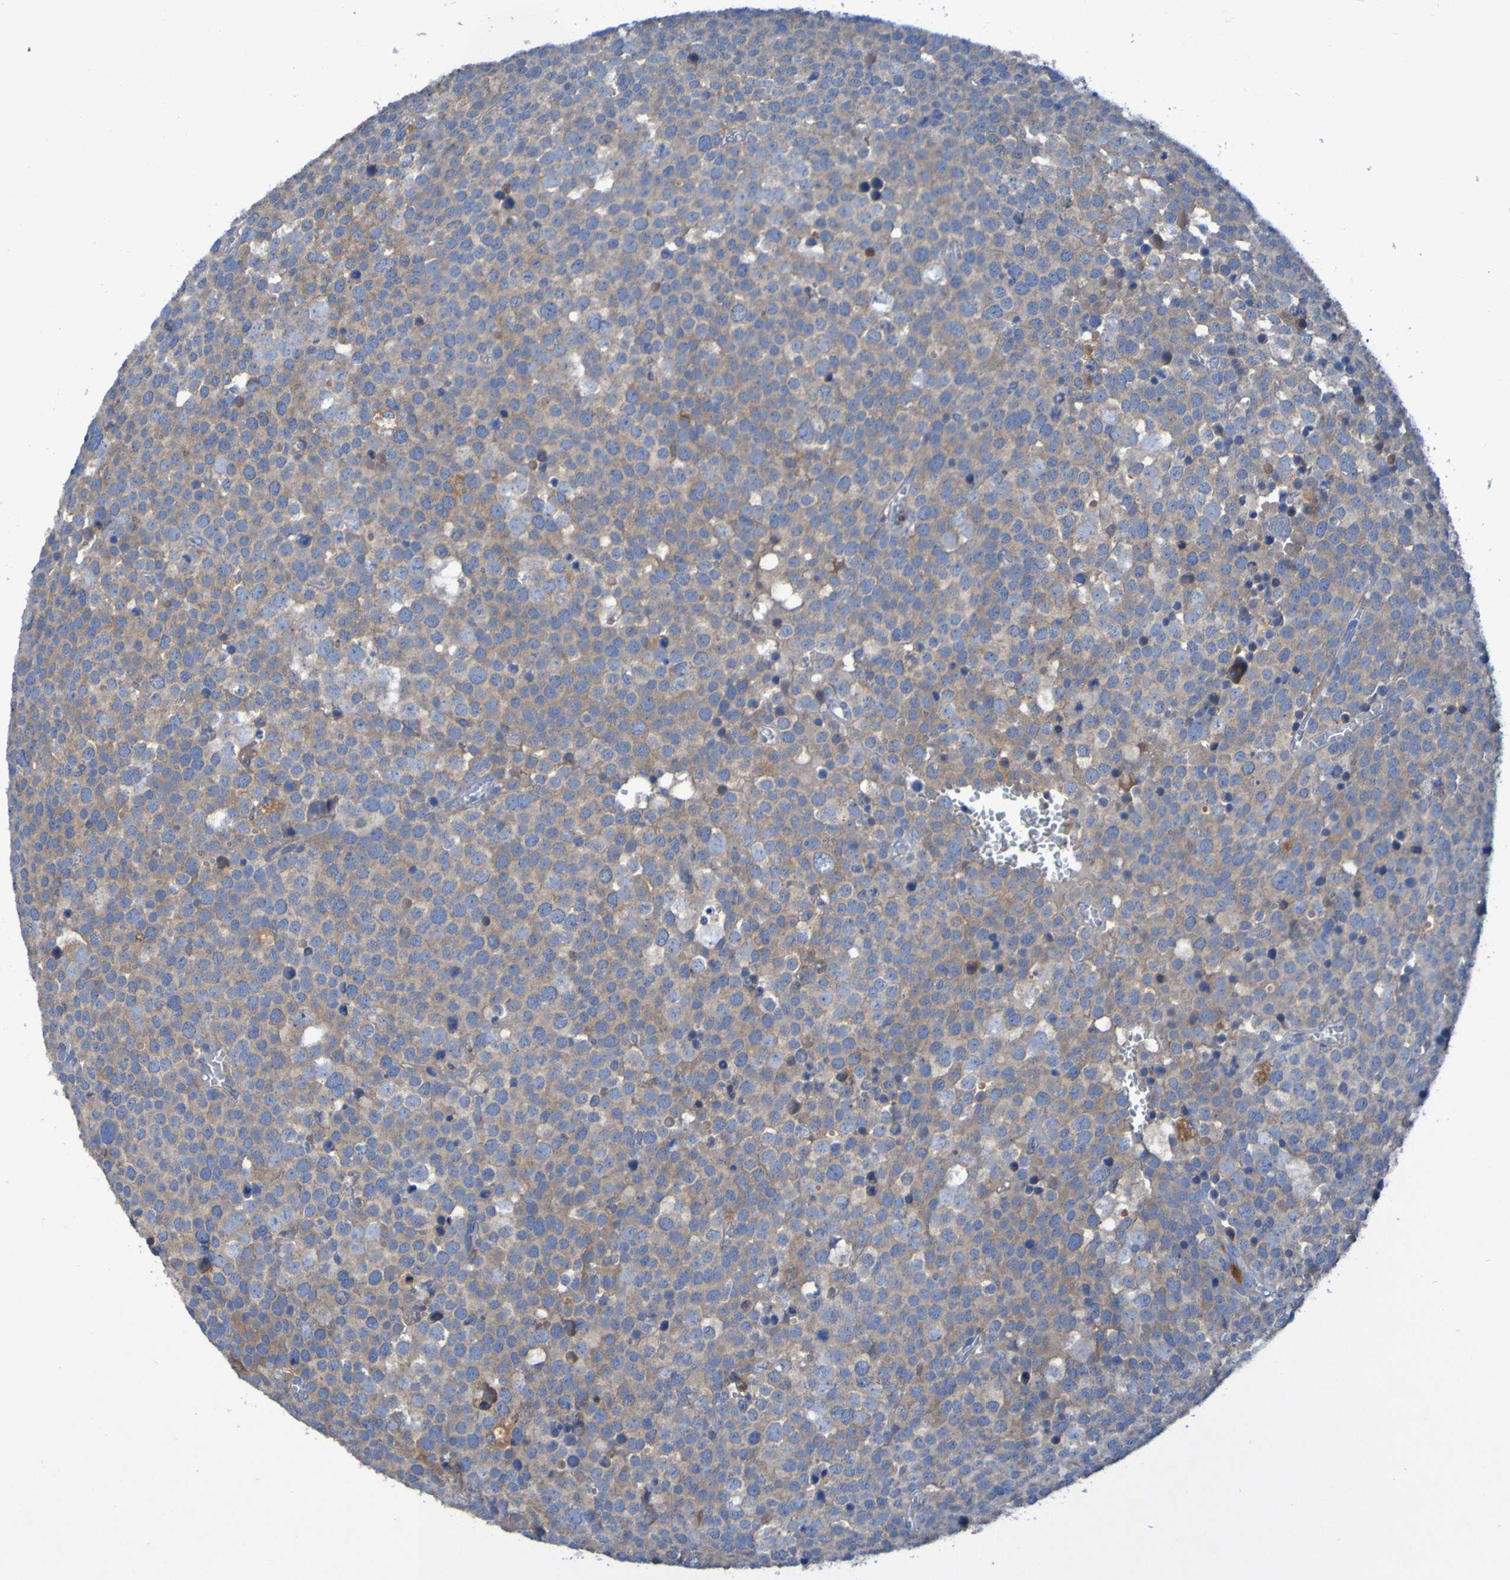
{"staining": {"intensity": "weak", "quantity": ">75%", "location": "cytoplasmic/membranous"}, "tissue": "testis cancer", "cell_type": "Tumor cells", "image_type": "cancer", "snomed": [{"axis": "morphology", "description": "Seminoma, NOS"}, {"axis": "topography", "description": "Testis"}], "caption": "Immunohistochemical staining of human testis cancer (seminoma) reveals weak cytoplasmic/membranous protein expression in about >75% of tumor cells.", "gene": "ARHGEF16", "patient": {"sex": "male", "age": 71}}